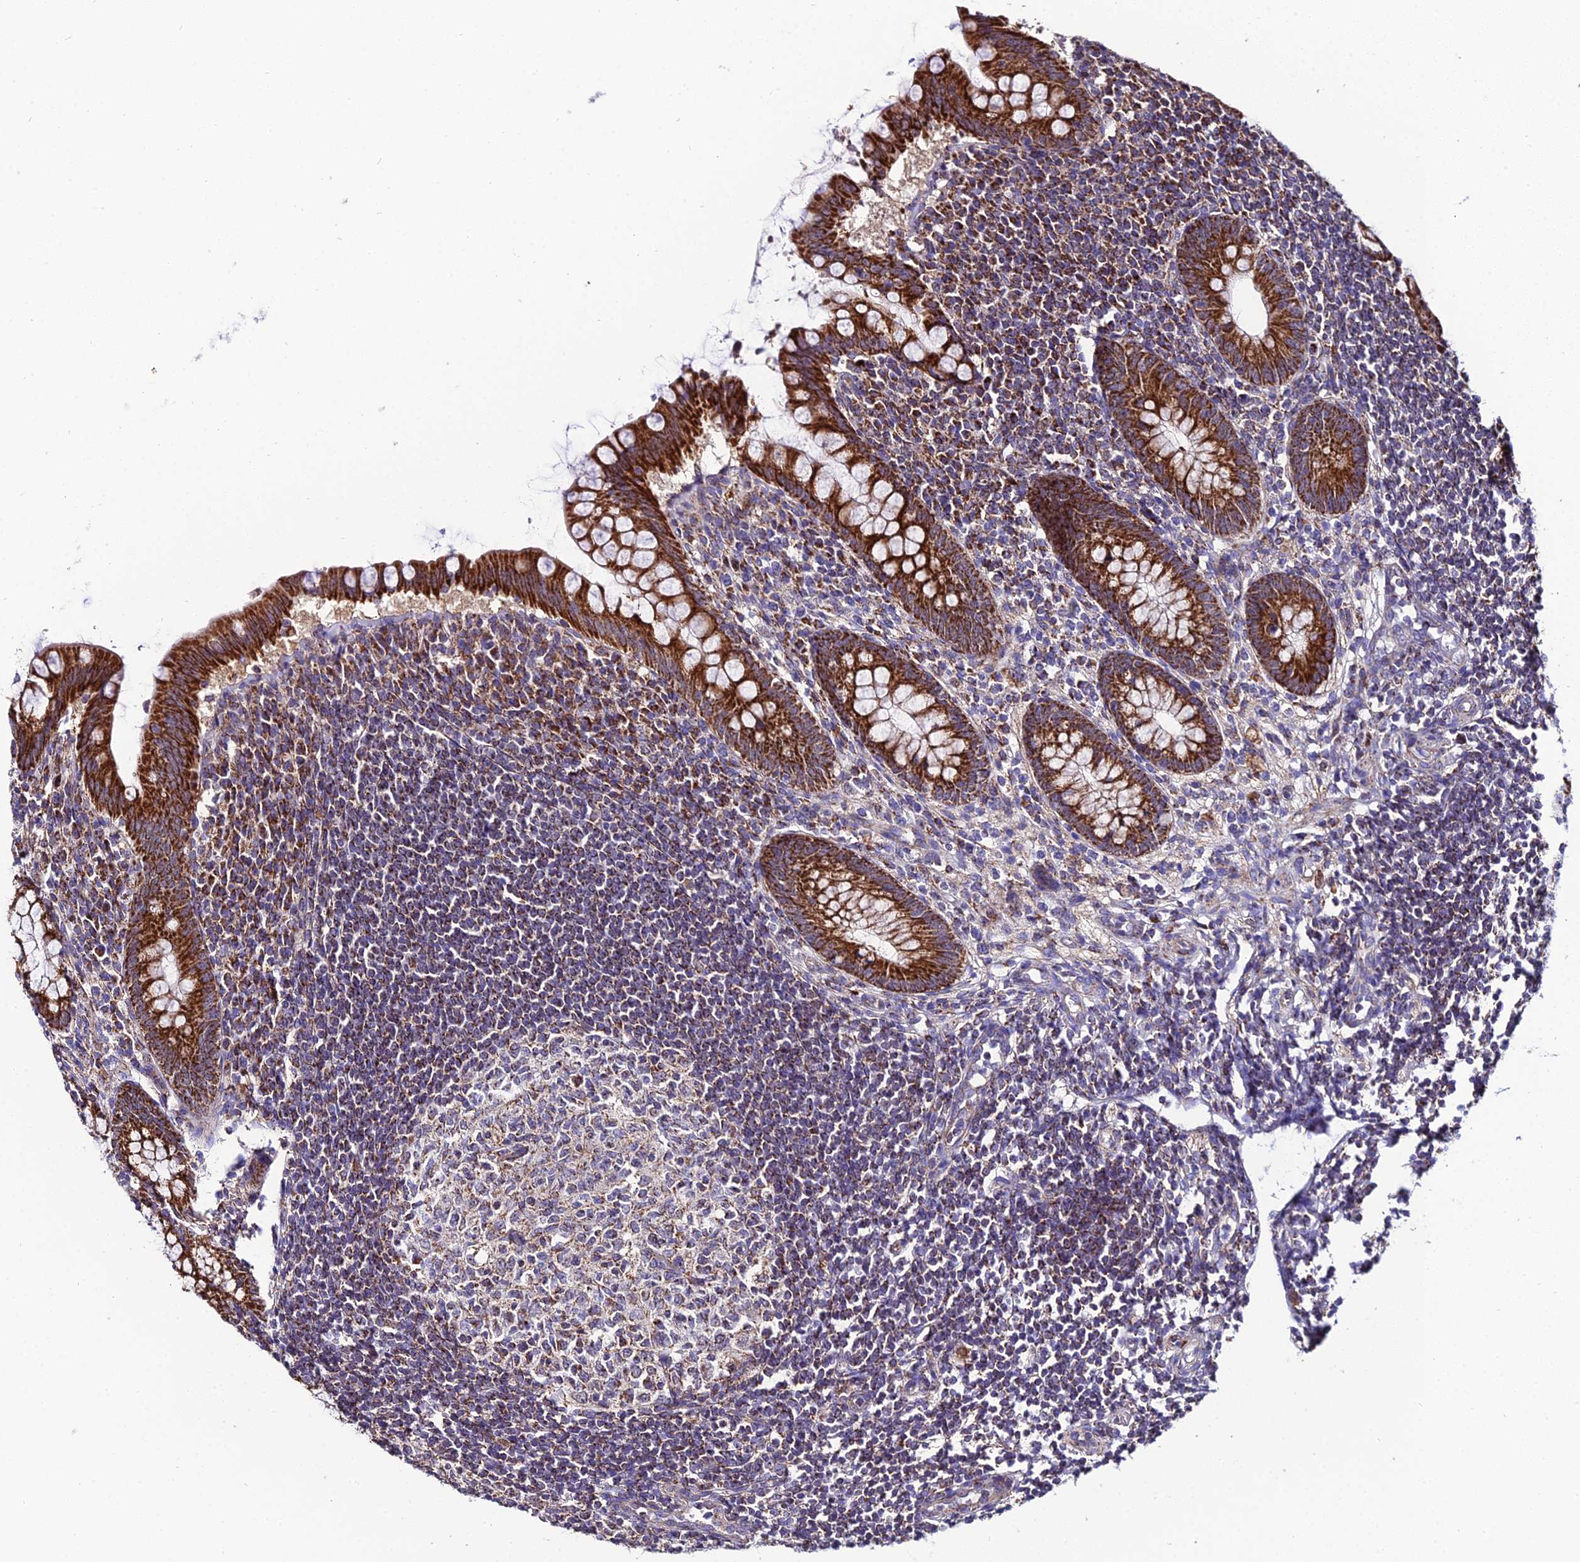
{"staining": {"intensity": "strong", "quantity": ">75%", "location": "cytoplasmic/membranous"}, "tissue": "appendix", "cell_type": "Glandular cells", "image_type": "normal", "snomed": [{"axis": "morphology", "description": "Normal tissue, NOS"}, {"axis": "topography", "description": "Appendix"}], "caption": "Appendix was stained to show a protein in brown. There is high levels of strong cytoplasmic/membranous positivity in approximately >75% of glandular cells. (DAB (3,3'-diaminobenzidine) = brown stain, brightfield microscopy at high magnification).", "gene": "PSMD2", "patient": {"sex": "female", "age": 33}}